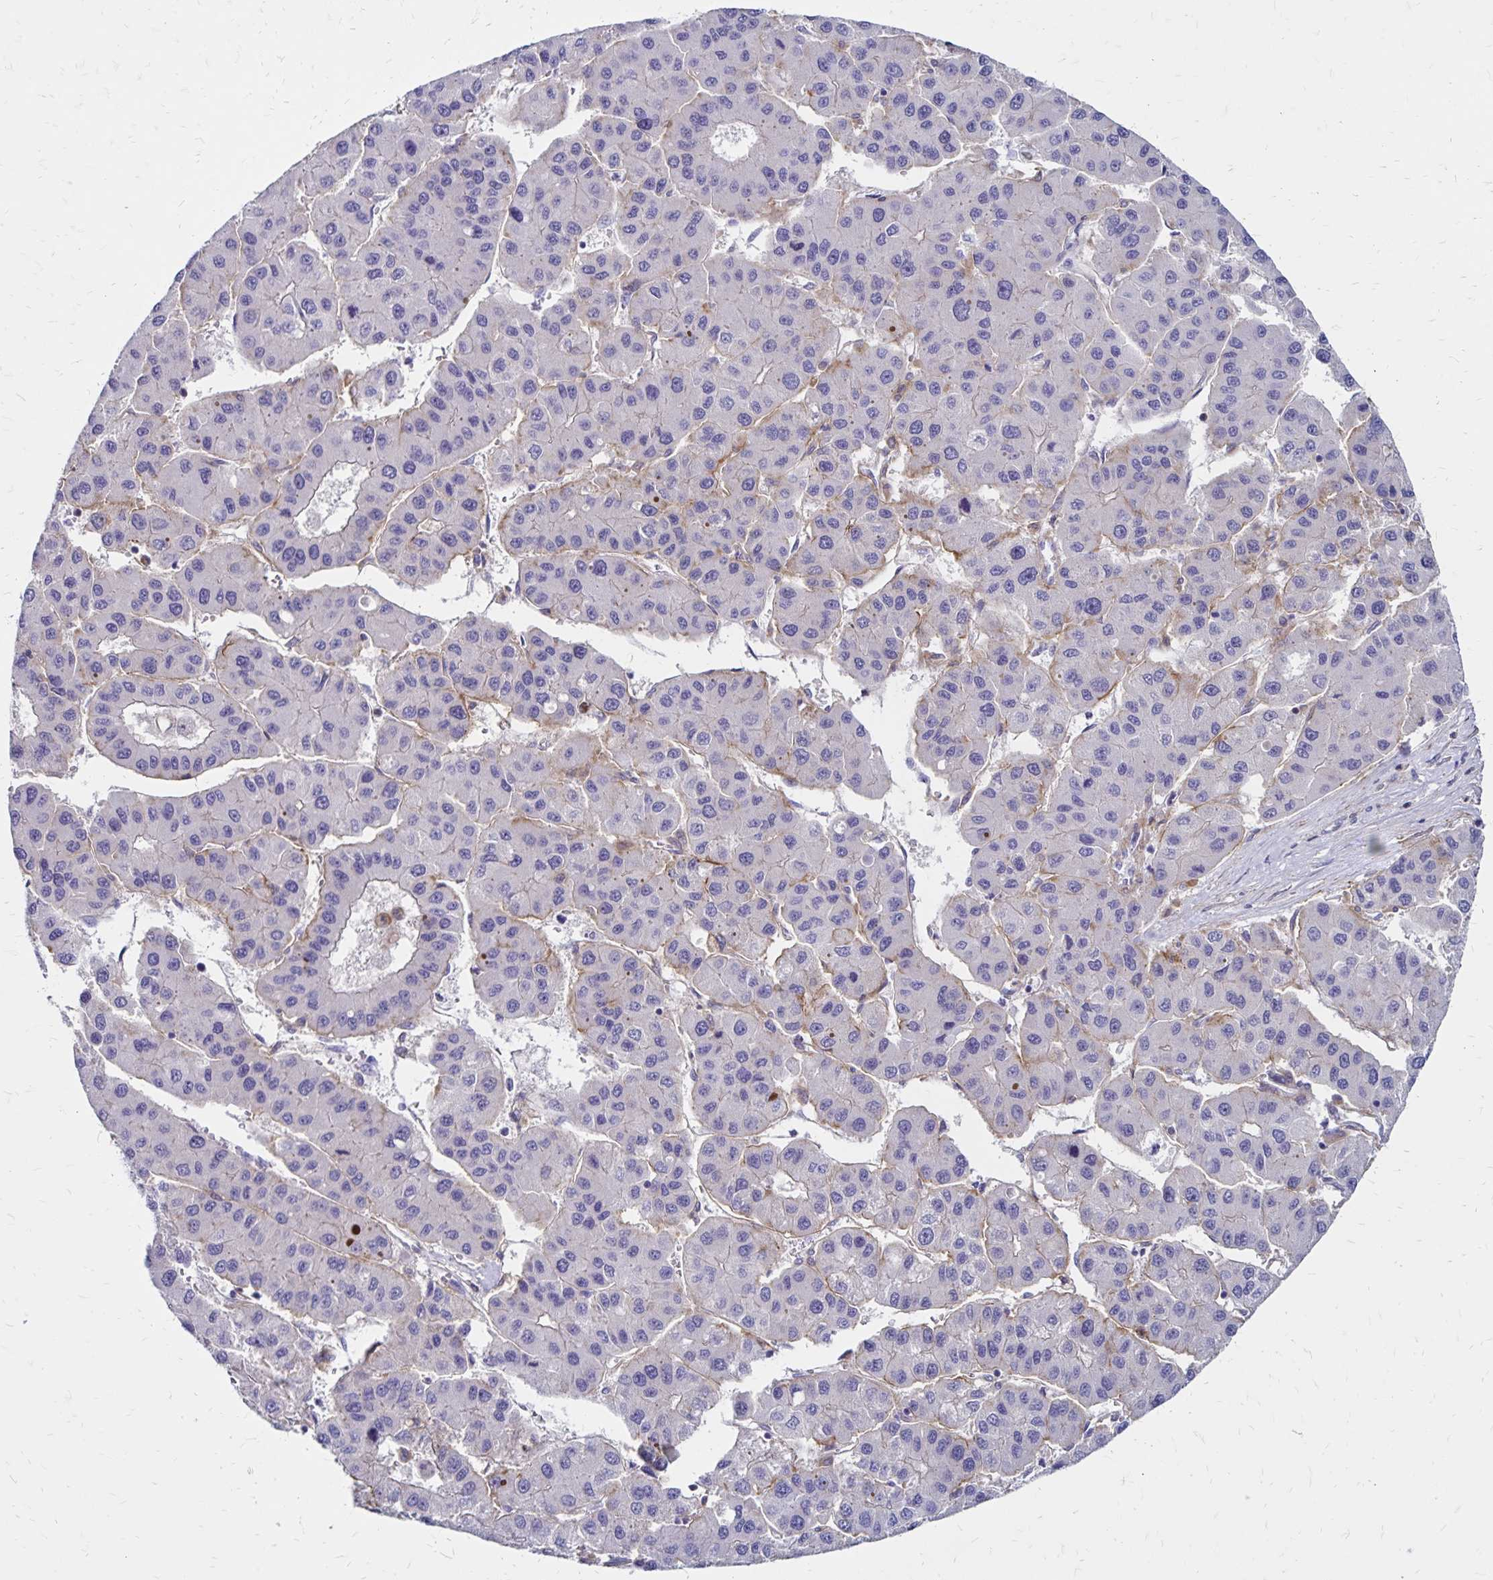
{"staining": {"intensity": "negative", "quantity": "none", "location": "none"}, "tissue": "liver cancer", "cell_type": "Tumor cells", "image_type": "cancer", "snomed": [{"axis": "morphology", "description": "Carcinoma, Hepatocellular, NOS"}, {"axis": "topography", "description": "Liver"}], "caption": "This is an immunohistochemistry (IHC) photomicrograph of liver cancer (hepatocellular carcinoma). There is no positivity in tumor cells.", "gene": "TNS3", "patient": {"sex": "male", "age": 73}}